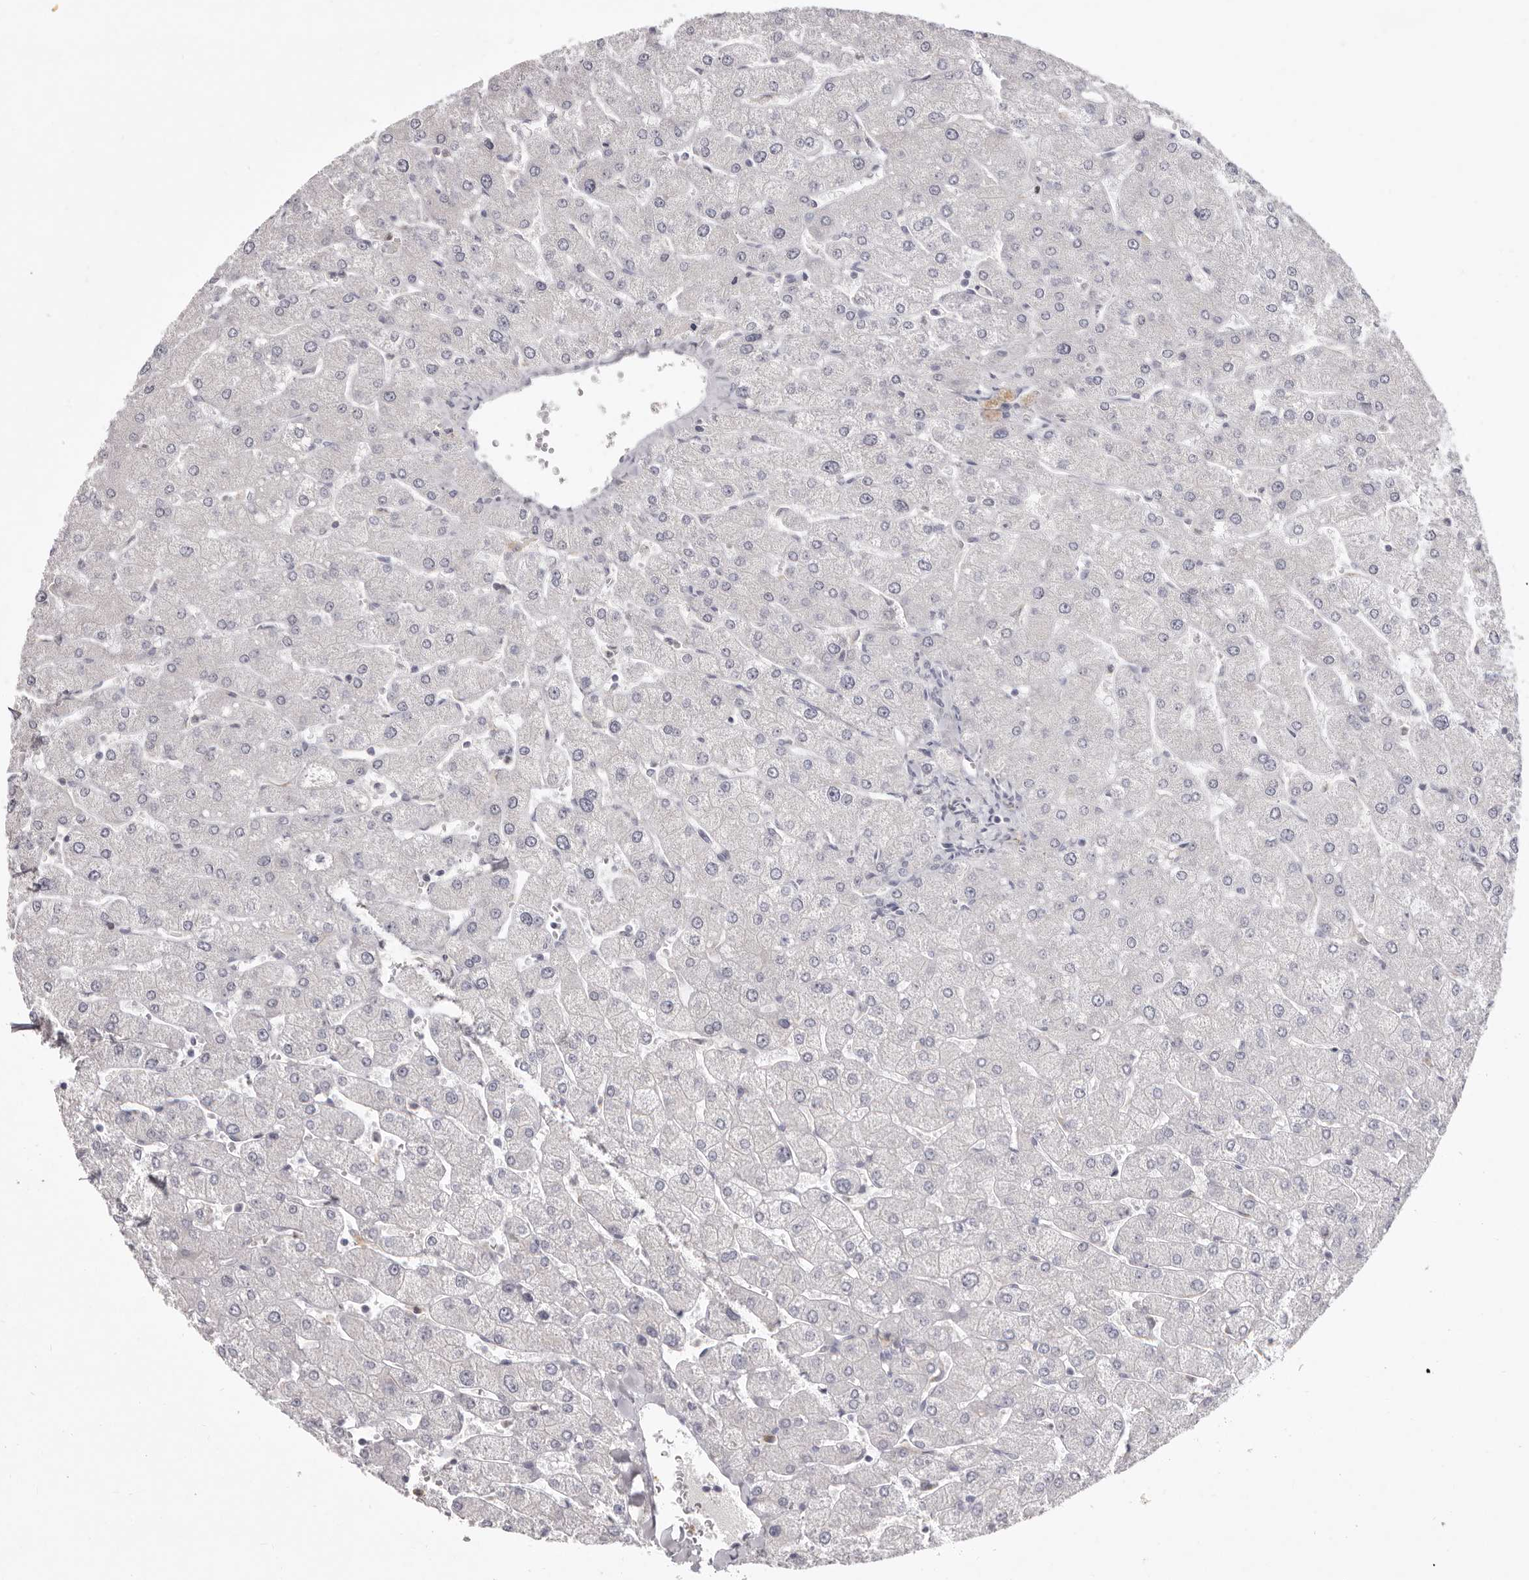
{"staining": {"intensity": "negative", "quantity": "none", "location": "none"}, "tissue": "liver", "cell_type": "Cholangiocytes", "image_type": "normal", "snomed": [{"axis": "morphology", "description": "Normal tissue, NOS"}, {"axis": "topography", "description": "Liver"}], "caption": "IHC photomicrograph of normal liver stained for a protein (brown), which demonstrates no staining in cholangiocytes.", "gene": "GPR84", "patient": {"sex": "male", "age": 55}}